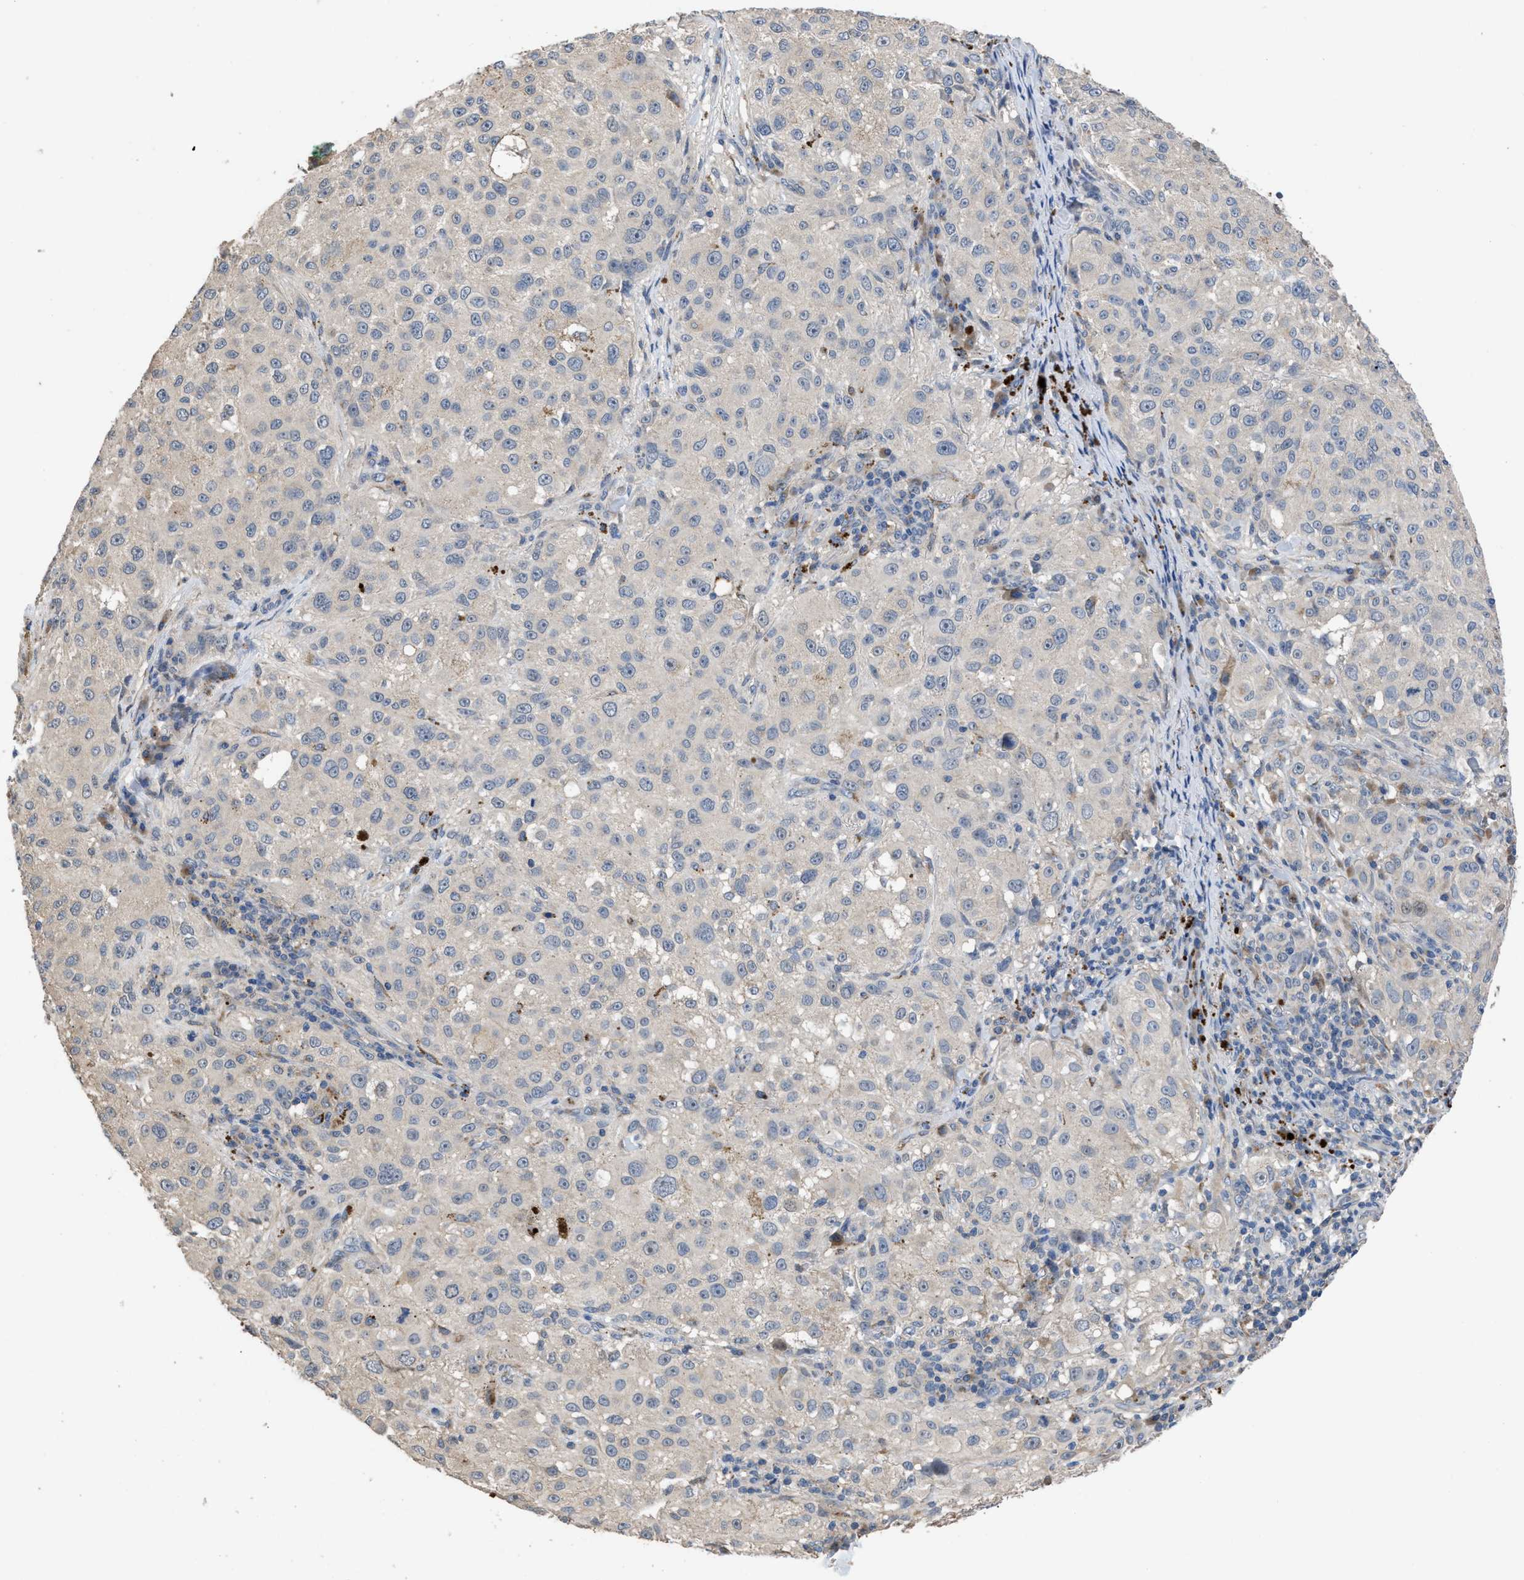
{"staining": {"intensity": "negative", "quantity": "none", "location": "none"}, "tissue": "melanoma", "cell_type": "Tumor cells", "image_type": "cancer", "snomed": [{"axis": "morphology", "description": "Necrosis, NOS"}, {"axis": "morphology", "description": "Malignant melanoma, NOS"}, {"axis": "topography", "description": "Skin"}], "caption": "Immunohistochemistry micrograph of neoplastic tissue: human malignant melanoma stained with DAB (3,3'-diaminobenzidine) shows no significant protein positivity in tumor cells.", "gene": "SIK2", "patient": {"sex": "female", "age": 87}}